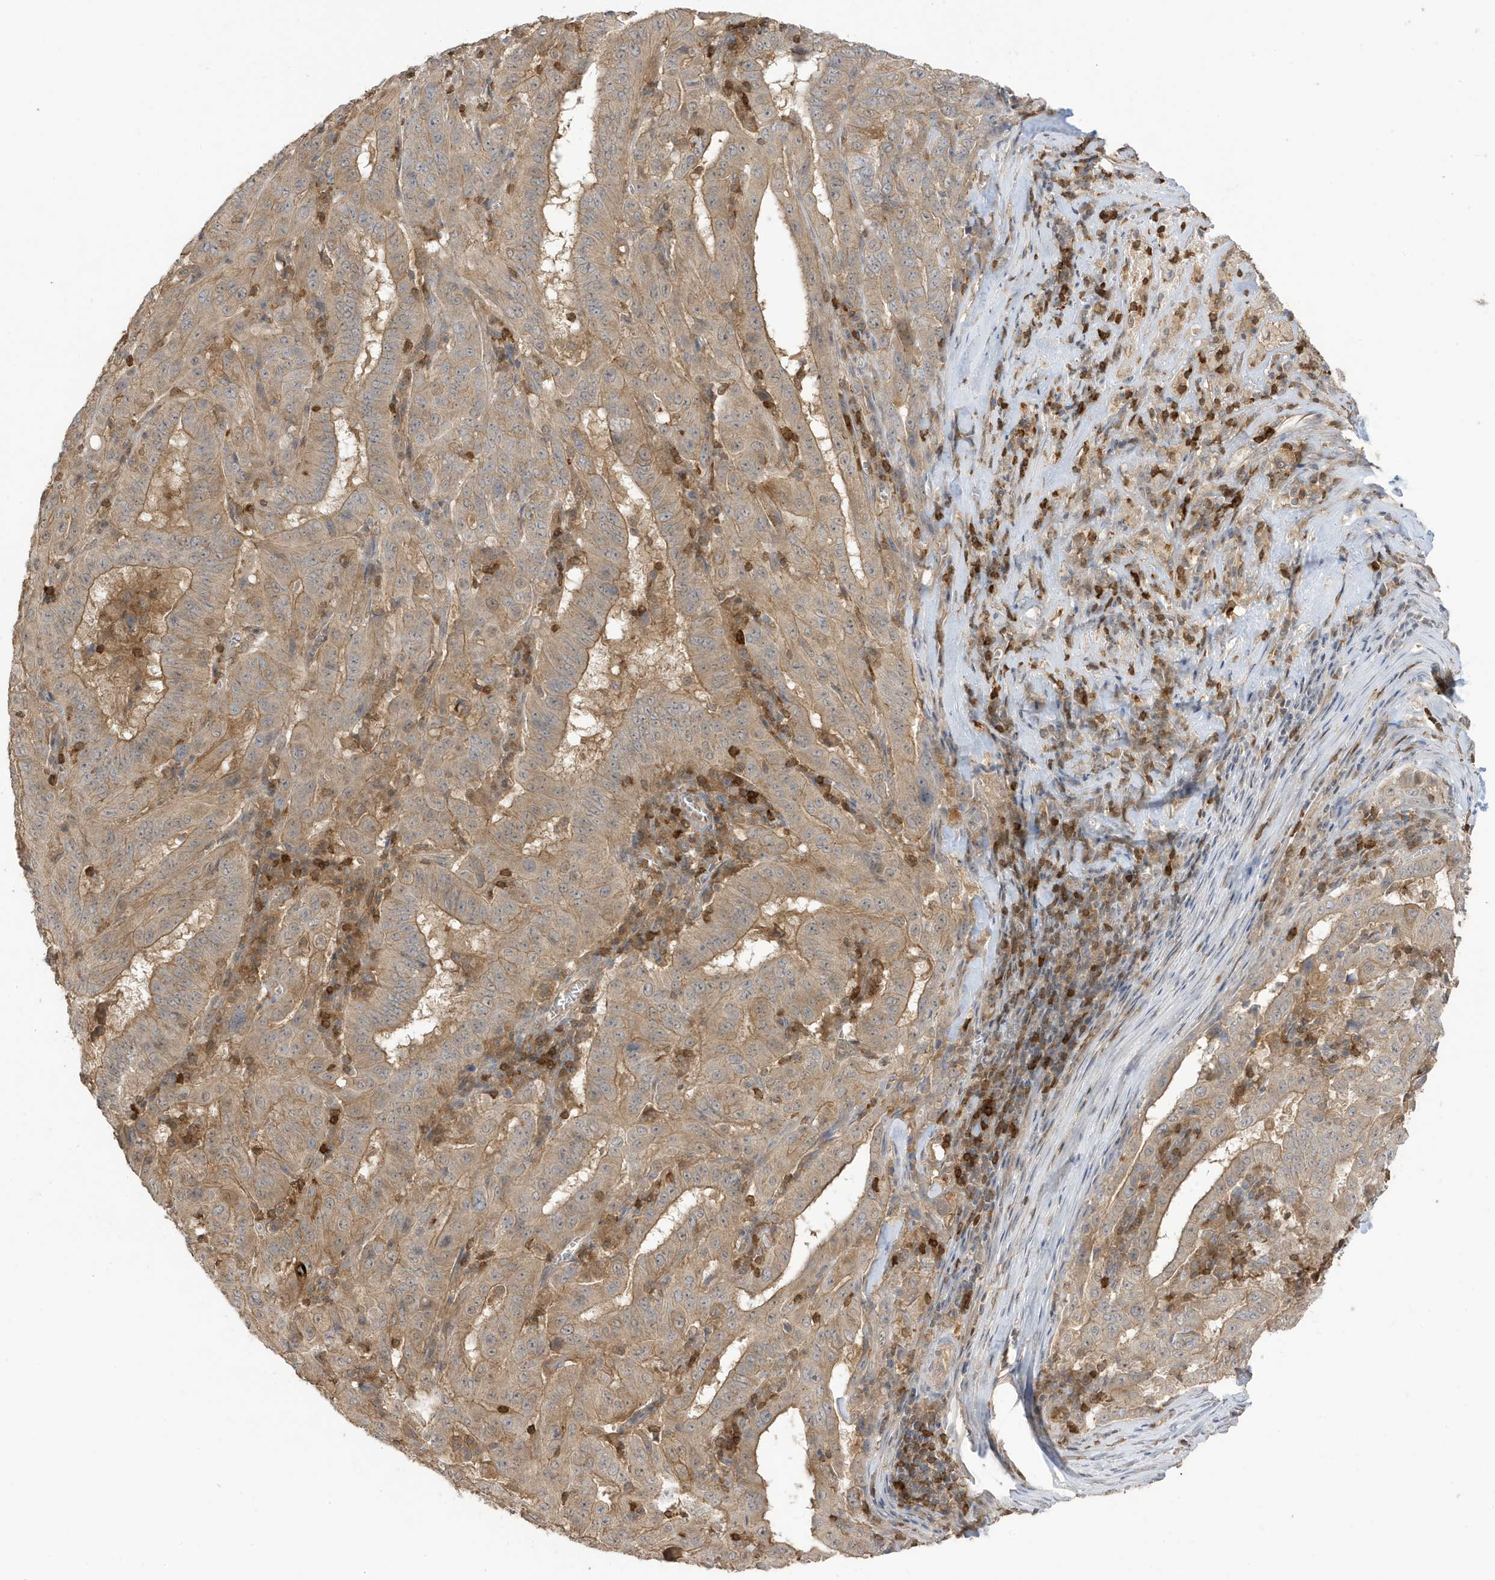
{"staining": {"intensity": "weak", "quantity": ">75%", "location": "cytoplasmic/membranous"}, "tissue": "pancreatic cancer", "cell_type": "Tumor cells", "image_type": "cancer", "snomed": [{"axis": "morphology", "description": "Adenocarcinoma, NOS"}, {"axis": "topography", "description": "Pancreas"}], "caption": "Protein staining reveals weak cytoplasmic/membranous positivity in about >75% of tumor cells in adenocarcinoma (pancreatic). (IHC, brightfield microscopy, high magnification).", "gene": "TAB3", "patient": {"sex": "male", "age": 63}}